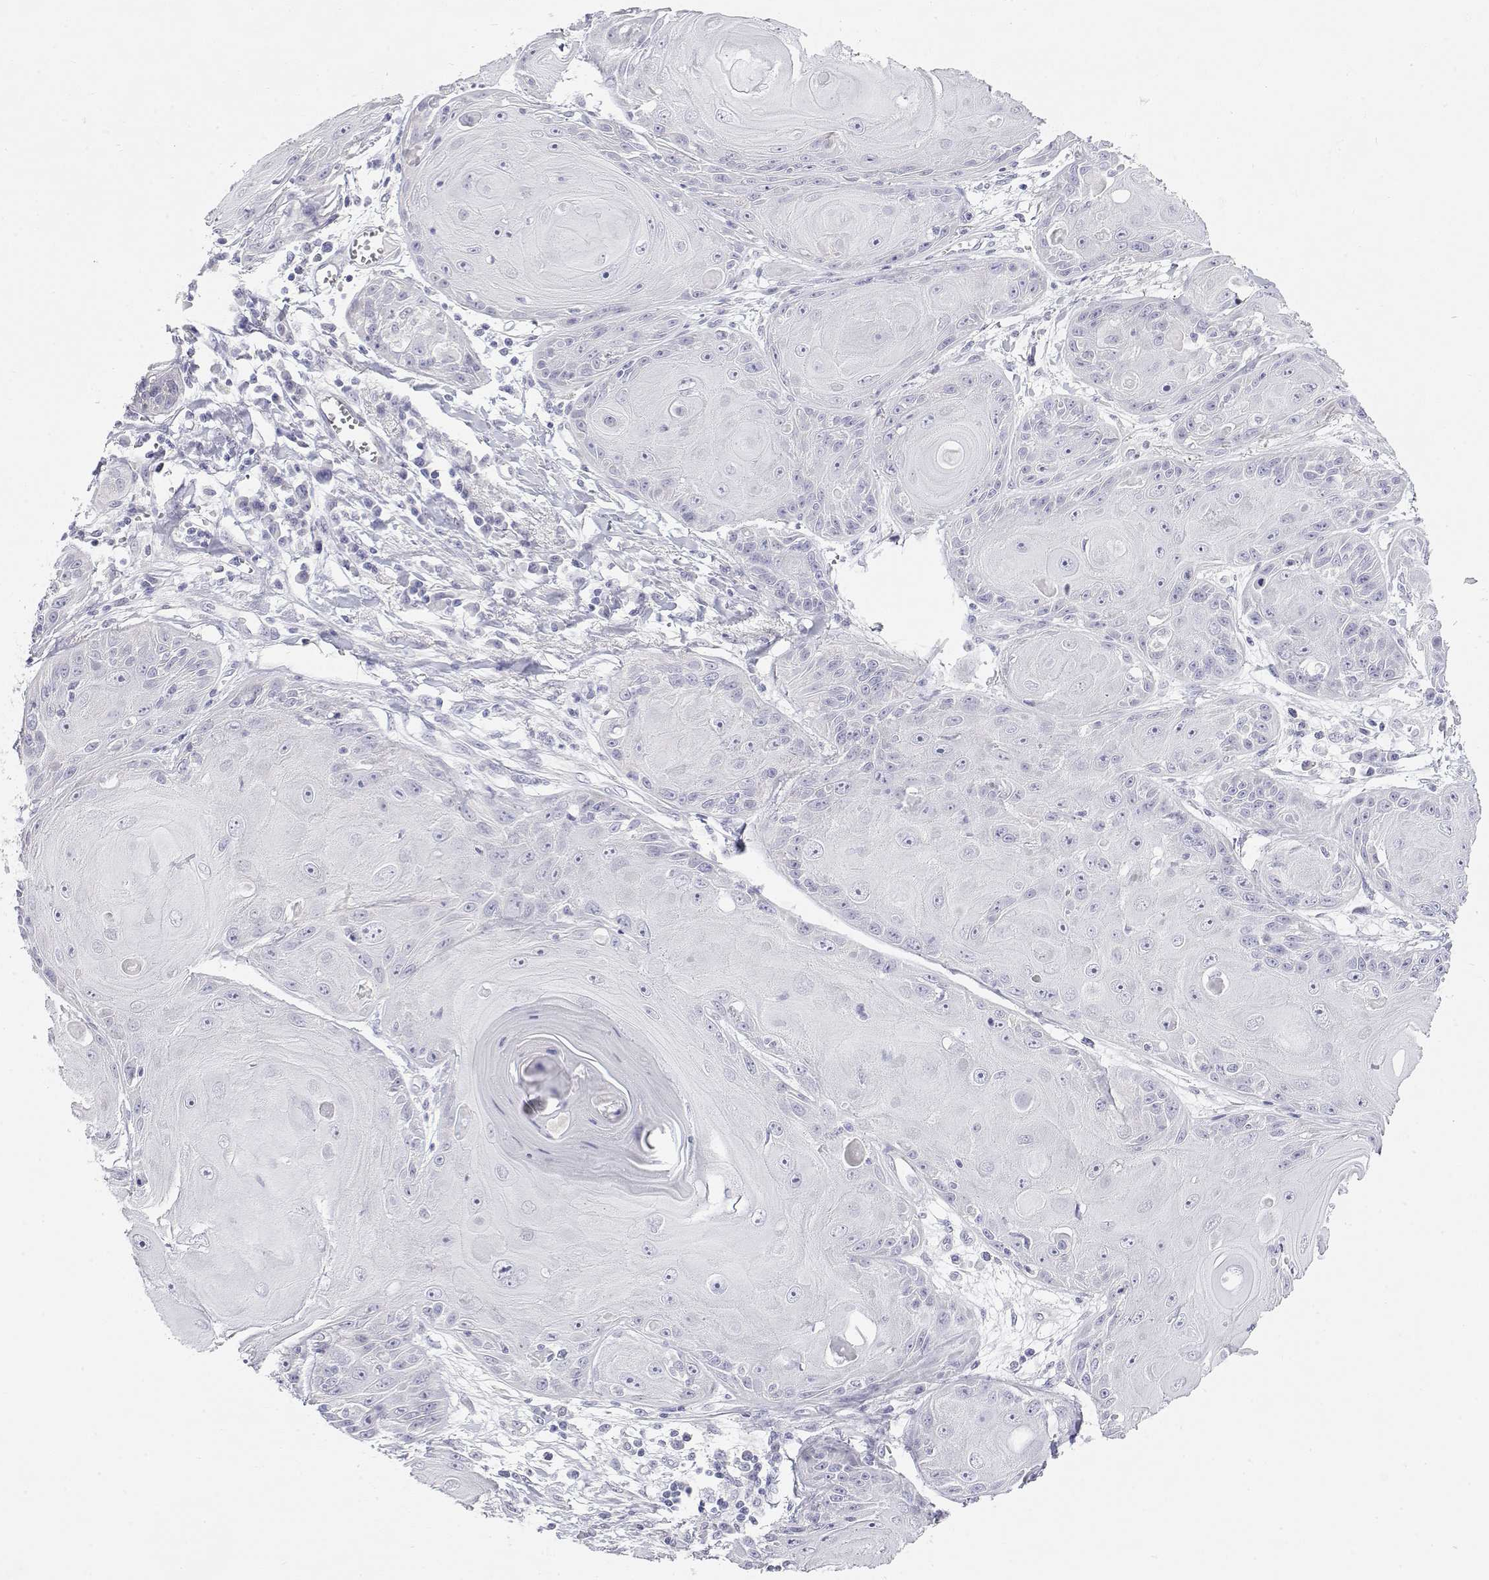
{"staining": {"intensity": "negative", "quantity": "none", "location": "none"}, "tissue": "skin cancer", "cell_type": "Tumor cells", "image_type": "cancer", "snomed": [{"axis": "morphology", "description": "Squamous cell carcinoma, NOS"}, {"axis": "topography", "description": "Skin"}, {"axis": "topography", "description": "Vulva"}], "caption": "The image shows no significant staining in tumor cells of squamous cell carcinoma (skin).", "gene": "MISP", "patient": {"sex": "female", "age": 85}}